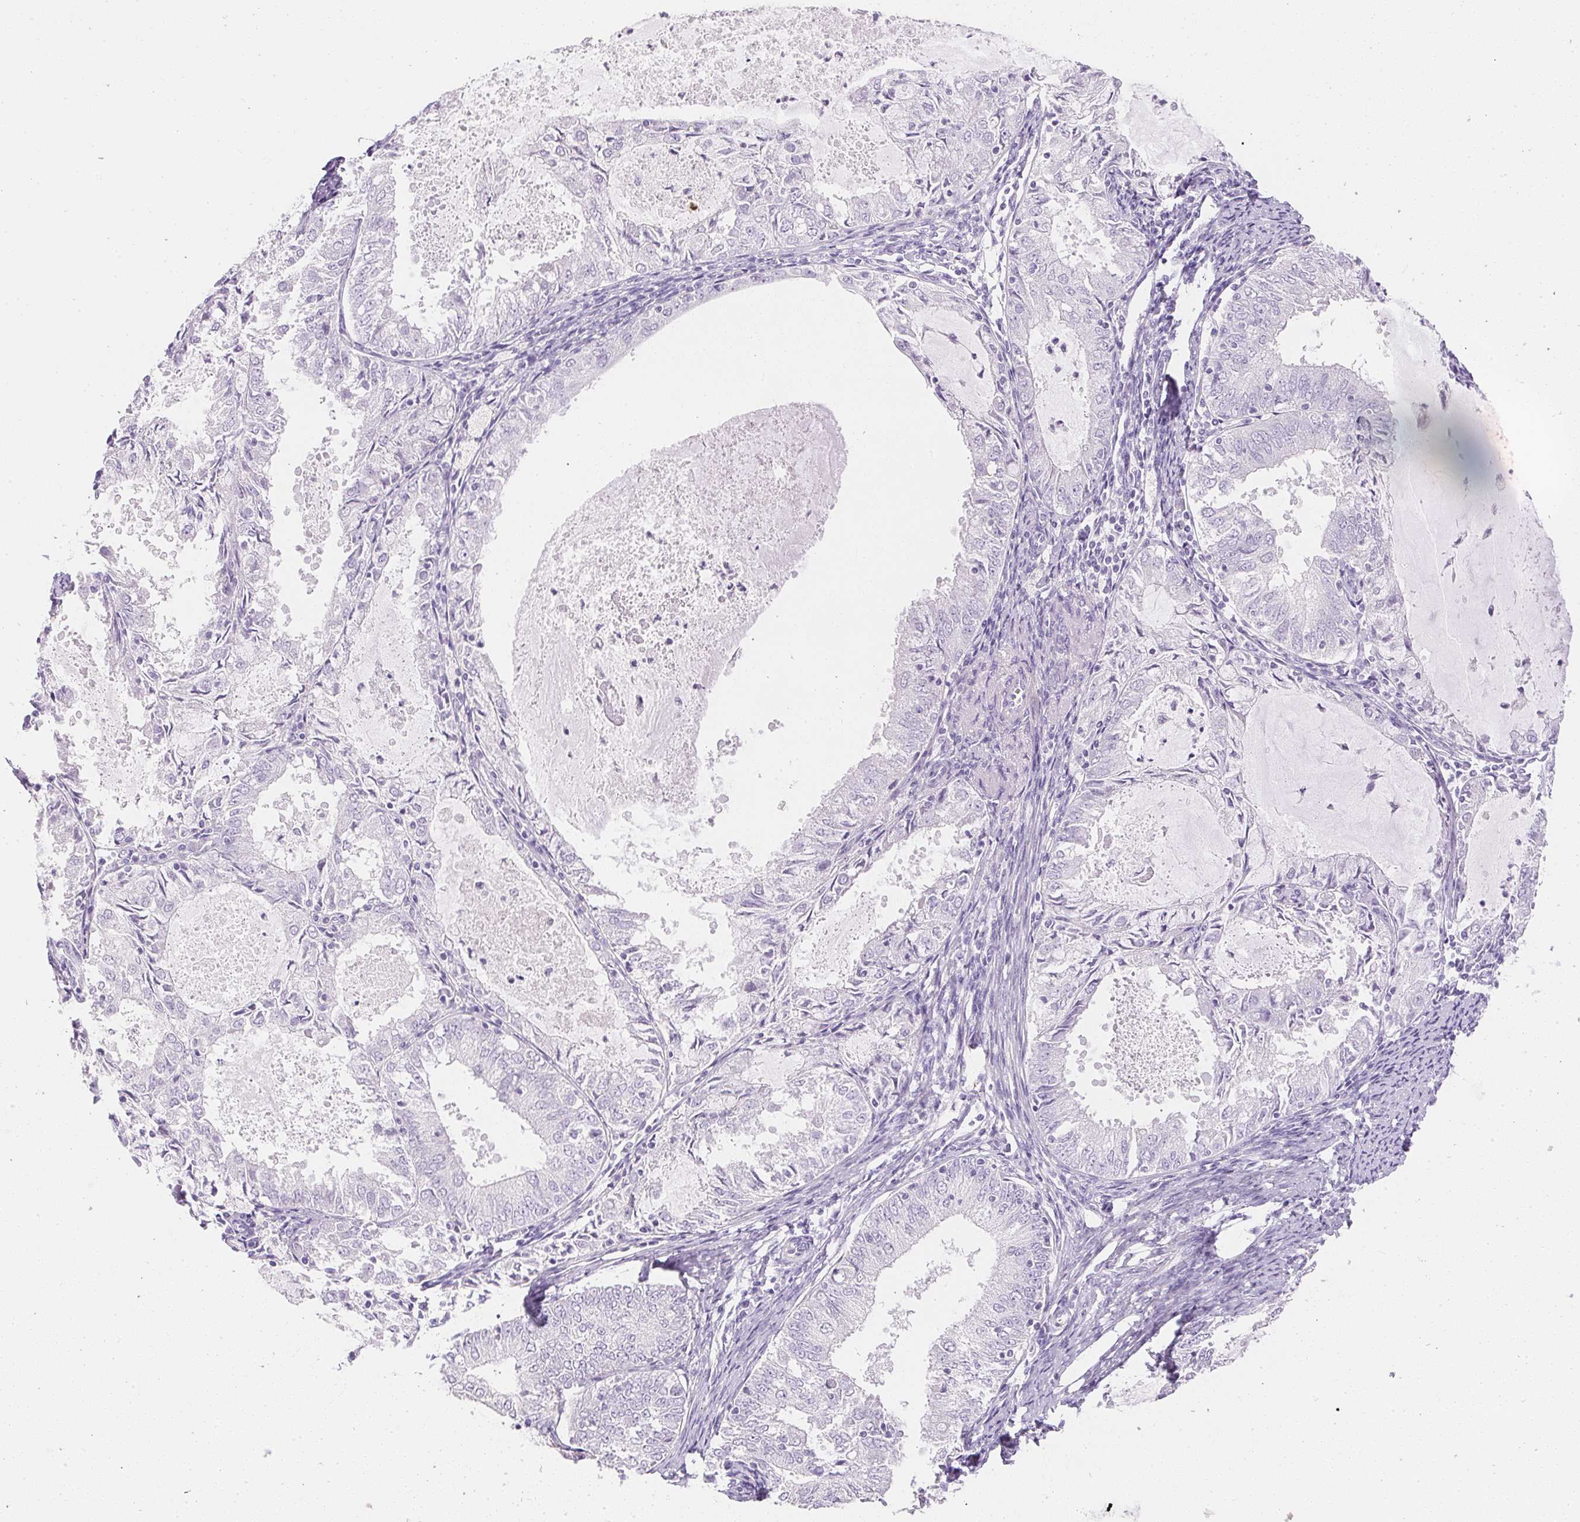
{"staining": {"intensity": "negative", "quantity": "none", "location": "none"}, "tissue": "endometrial cancer", "cell_type": "Tumor cells", "image_type": "cancer", "snomed": [{"axis": "morphology", "description": "Adenocarcinoma, NOS"}, {"axis": "topography", "description": "Endometrium"}], "caption": "A histopathology image of endometrial cancer stained for a protein reveals no brown staining in tumor cells.", "gene": "KCNE2", "patient": {"sex": "female", "age": 57}}